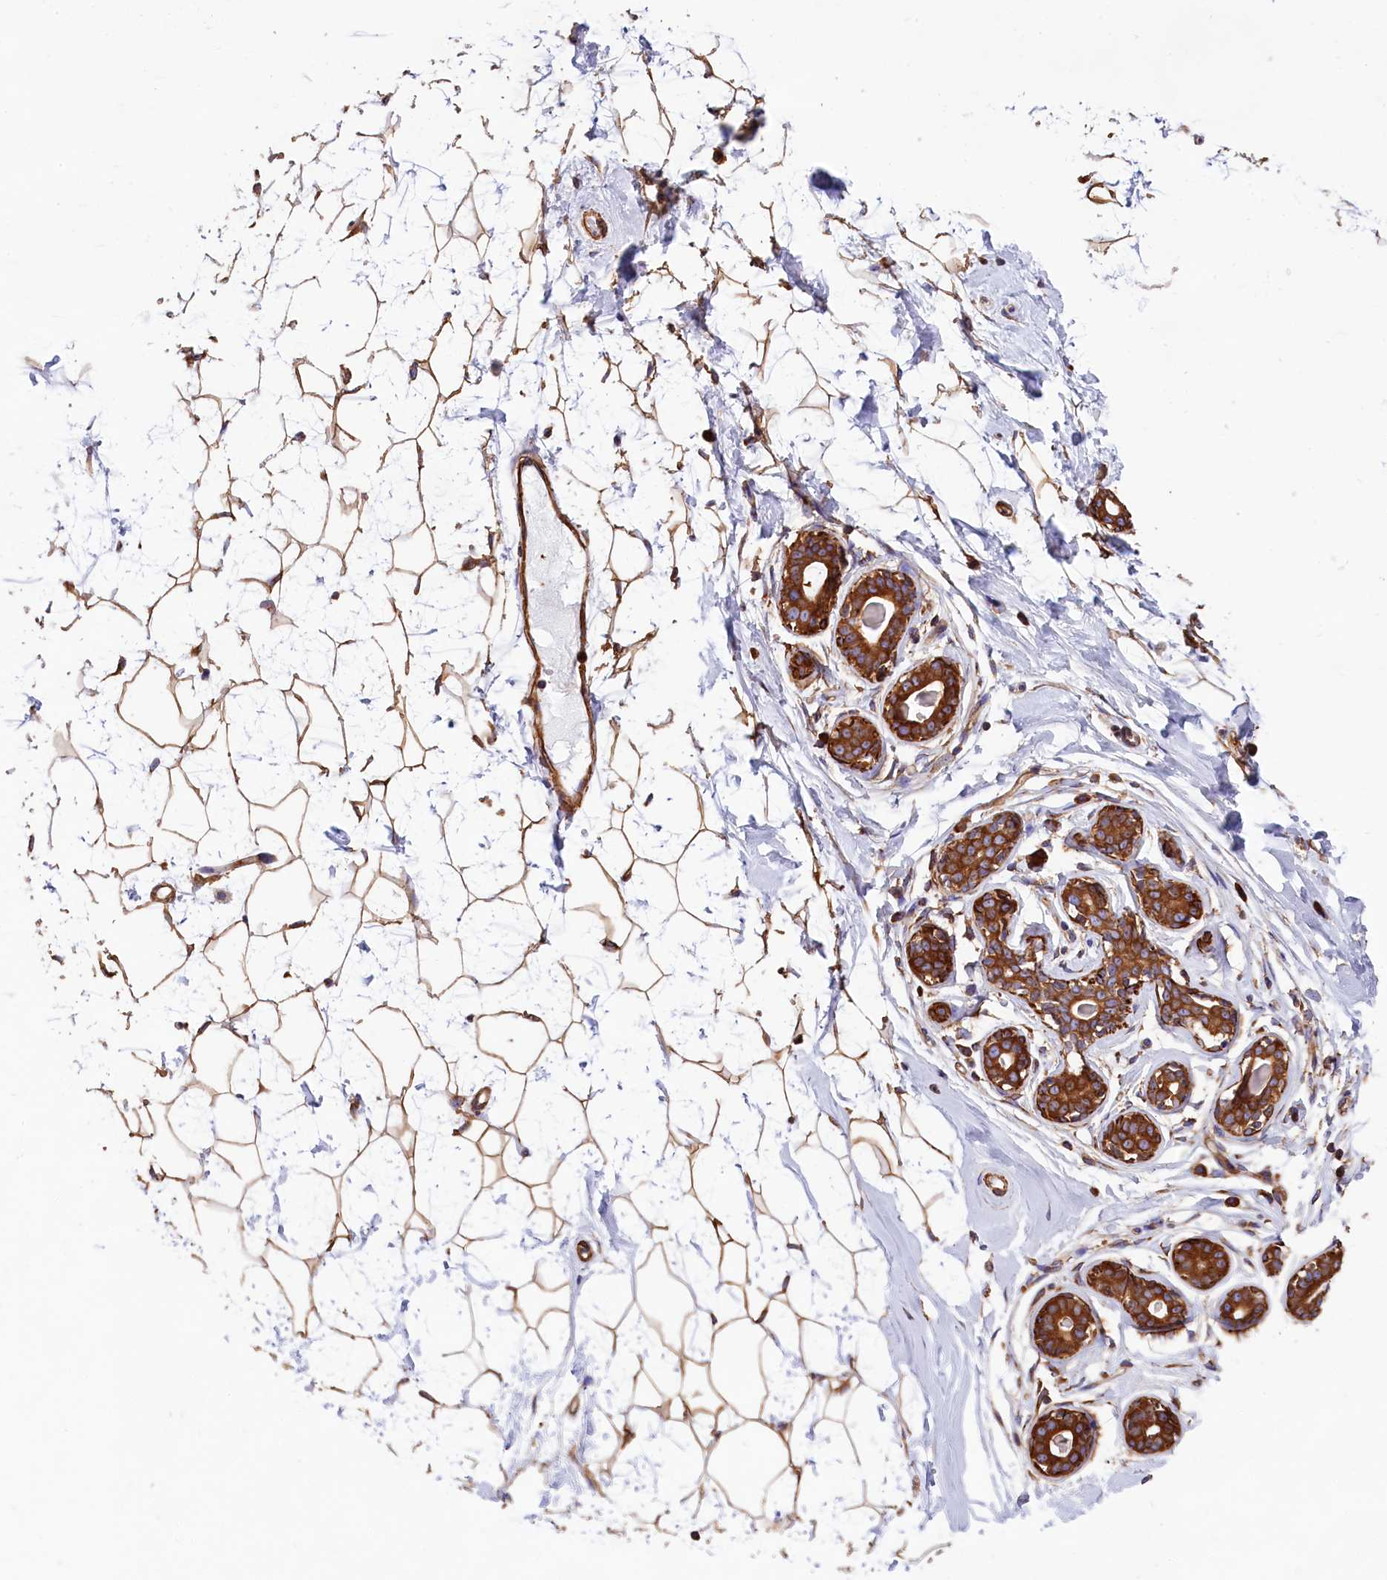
{"staining": {"intensity": "moderate", "quantity": ">75%", "location": "cytoplasmic/membranous"}, "tissue": "breast", "cell_type": "Adipocytes", "image_type": "normal", "snomed": [{"axis": "morphology", "description": "Normal tissue, NOS"}, {"axis": "morphology", "description": "Adenoma, NOS"}, {"axis": "topography", "description": "Breast"}], "caption": "Protein staining of normal breast shows moderate cytoplasmic/membranous positivity in approximately >75% of adipocytes.", "gene": "GYS1", "patient": {"sex": "female", "age": 23}}